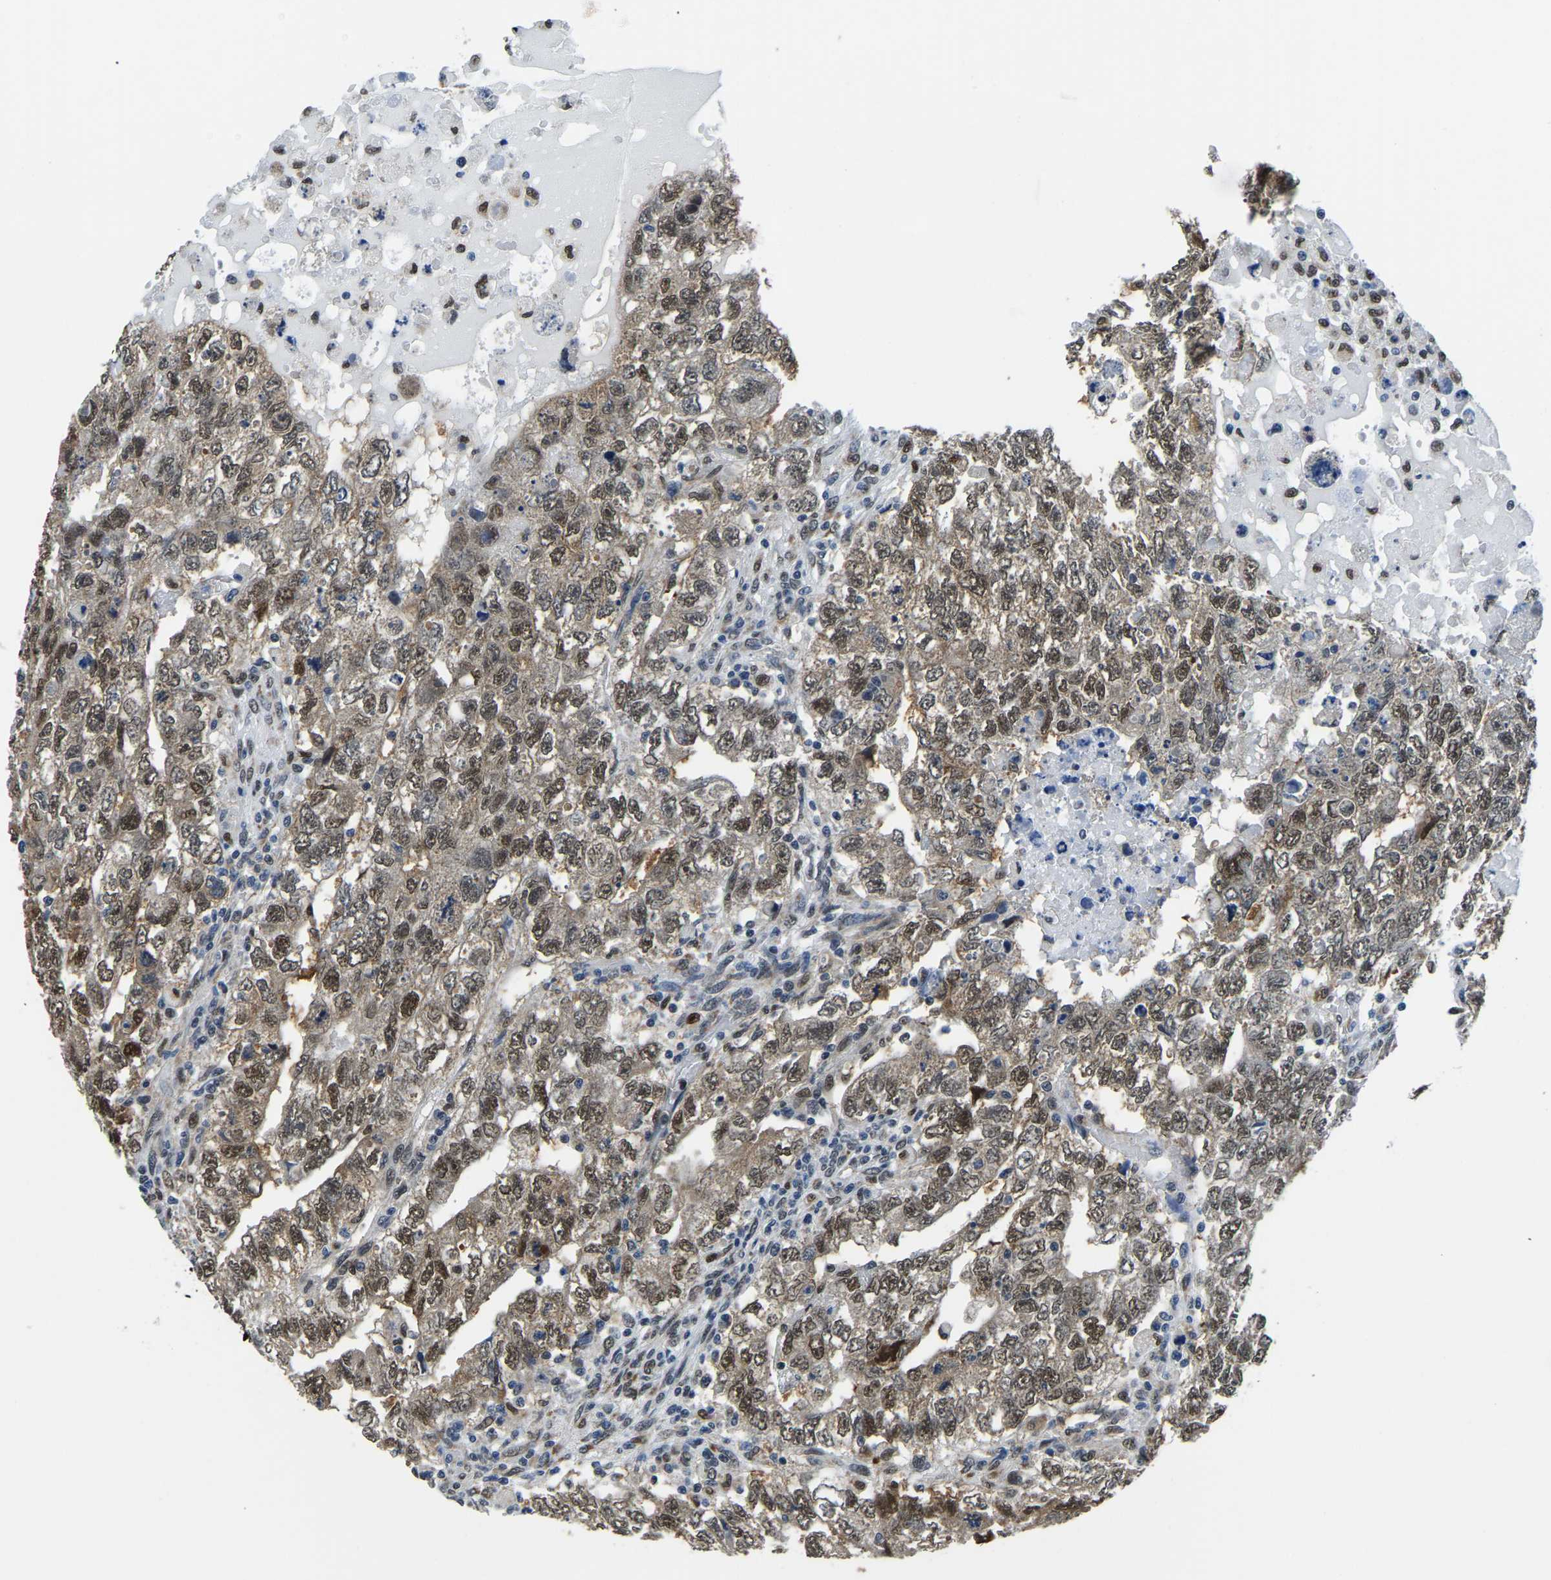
{"staining": {"intensity": "moderate", "quantity": ">75%", "location": "cytoplasmic/membranous,nuclear"}, "tissue": "testis cancer", "cell_type": "Tumor cells", "image_type": "cancer", "snomed": [{"axis": "morphology", "description": "Carcinoma, Embryonal, NOS"}, {"axis": "topography", "description": "Testis"}], "caption": "IHC of embryonal carcinoma (testis) reveals medium levels of moderate cytoplasmic/membranous and nuclear staining in approximately >75% of tumor cells.", "gene": "BNIP3L", "patient": {"sex": "male", "age": 36}}